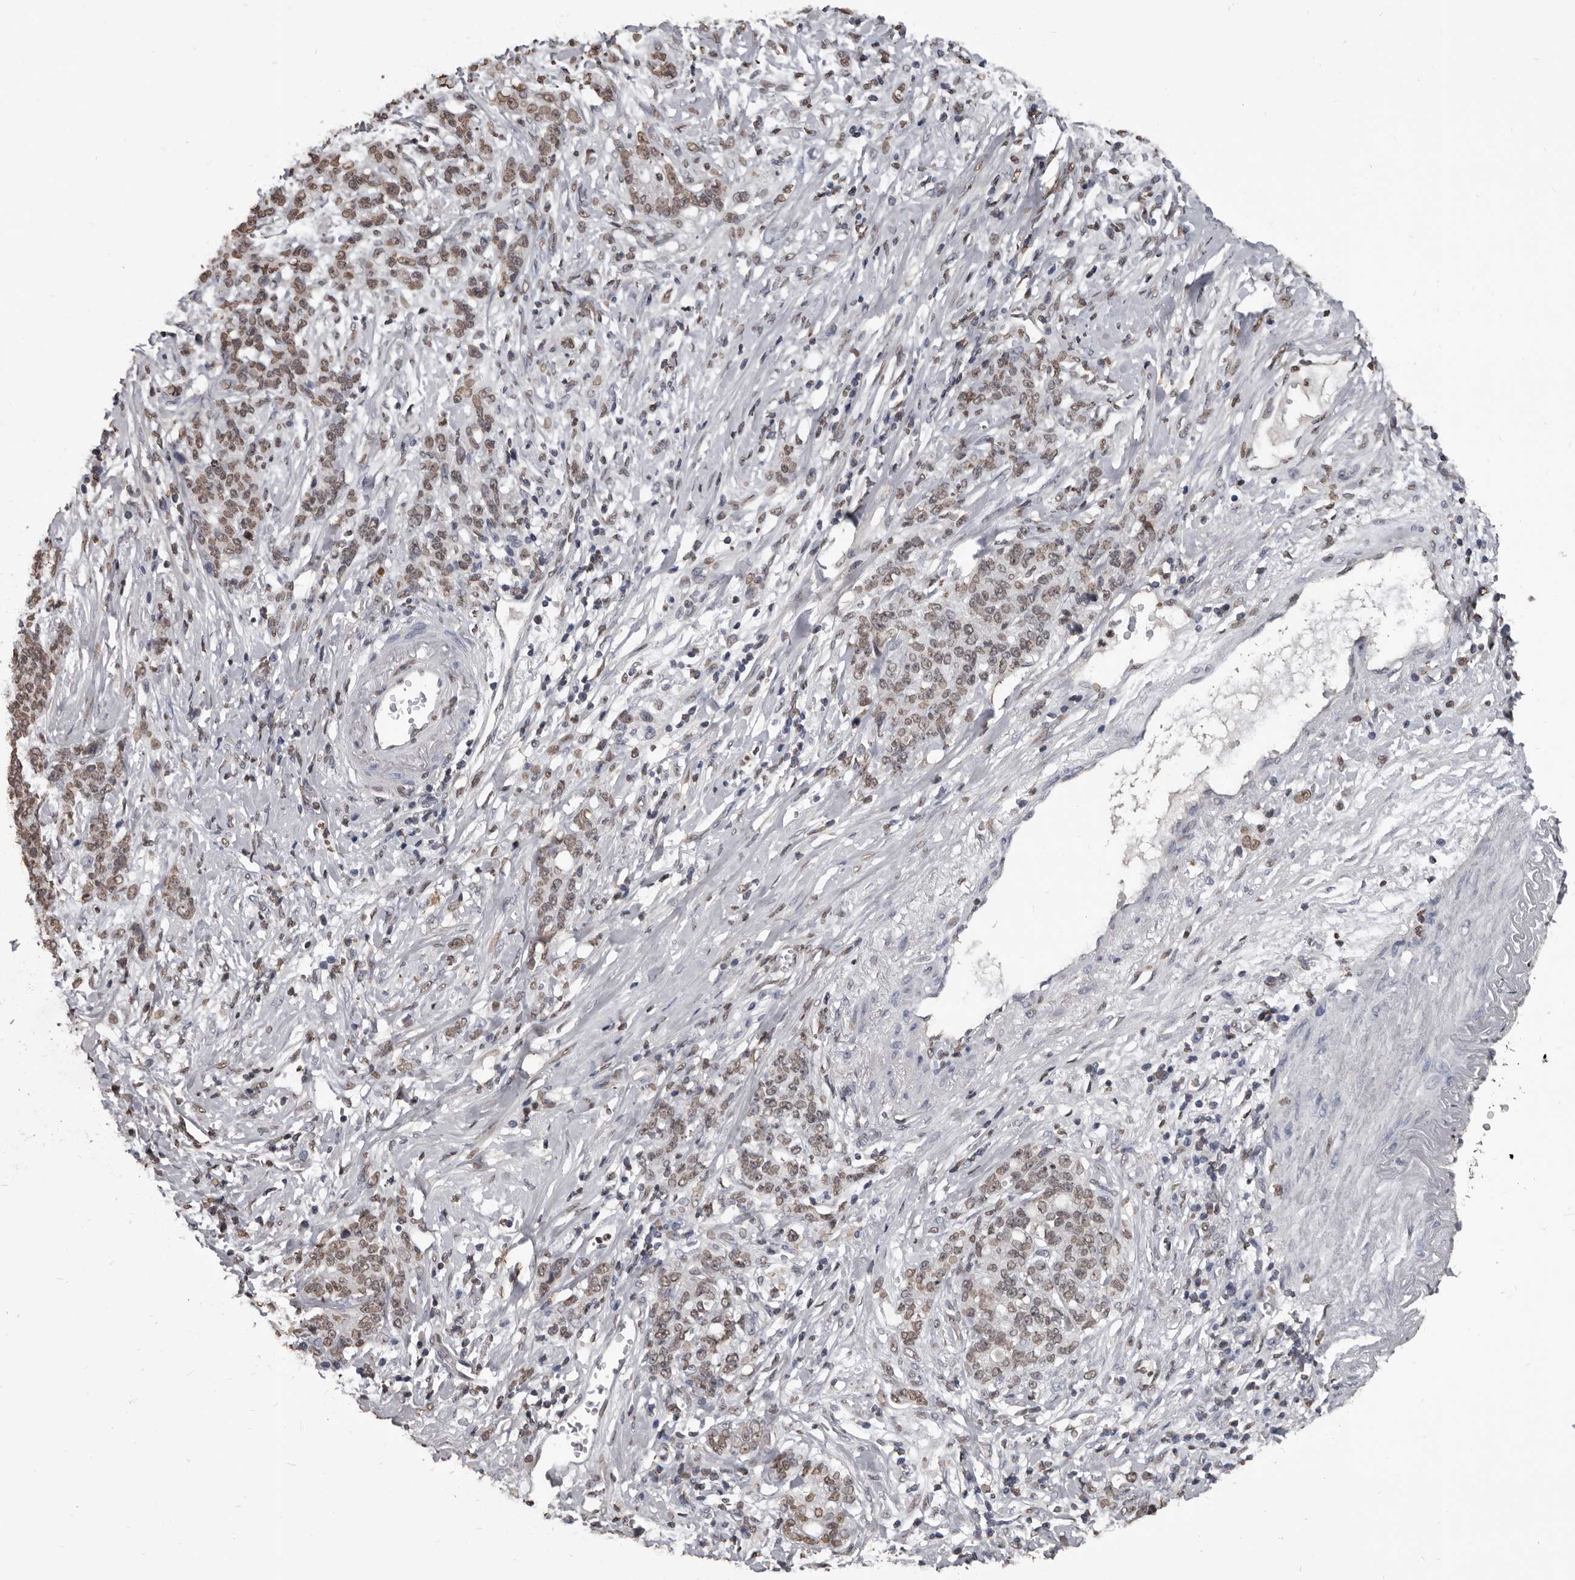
{"staining": {"intensity": "moderate", "quantity": ">75%", "location": "nuclear"}, "tissue": "stomach cancer", "cell_type": "Tumor cells", "image_type": "cancer", "snomed": [{"axis": "morphology", "description": "Adenocarcinoma, NOS"}, {"axis": "topography", "description": "Stomach, lower"}], "caption": "Immunohistochemistry staining of stomach adenocarcinoma, which reveals medium levels of moderate nuclear expression in approximately >75% of tumor cells indicating moderate nuclear protein expression. The staining was performed using DAB (3,3'-diaminobenzidine) (brown) for protein detection and nuclei were counterstained in hematoxylin (blue).", "gene": "AHR", "patient": {"sex": "male", "age": 88}}